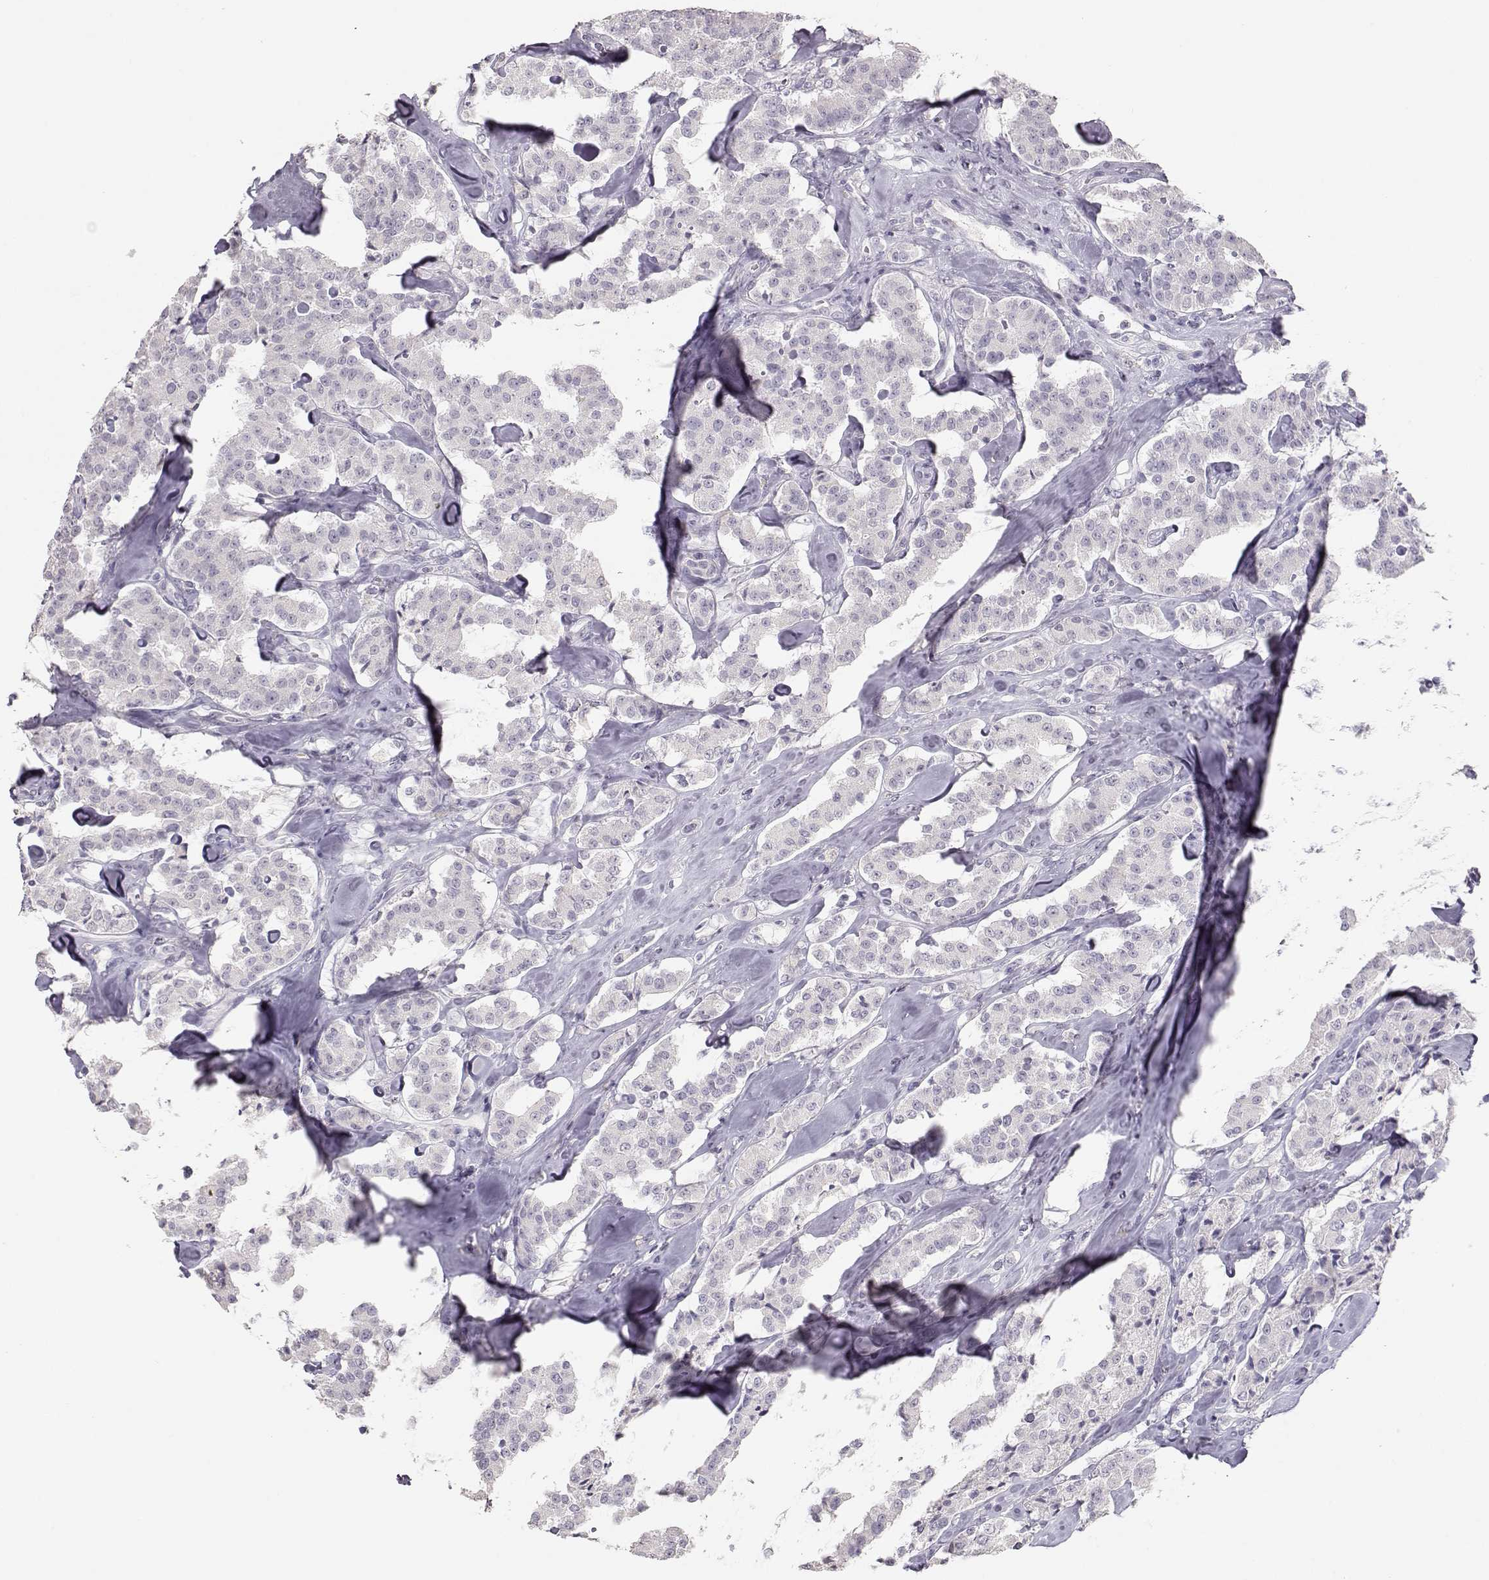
{"staining": {"intensity": "negative", "quantity": "none", "location": "none"}, "tissue": "carcinoid", "cell_type": "Tumor cells", "image_type": "cancer", "snomed": [{"axis": "morphology", "description": "Carcinoid, malignant, NOS"}, {"axis": "topography", "description": "Pancreas"}], "caption": "Carcinoid was stained to show a protein in brown. There is no significant expression in tumor cells.", "gene": "TKTL1", "patient": {"sex": "male", "age": 41}}